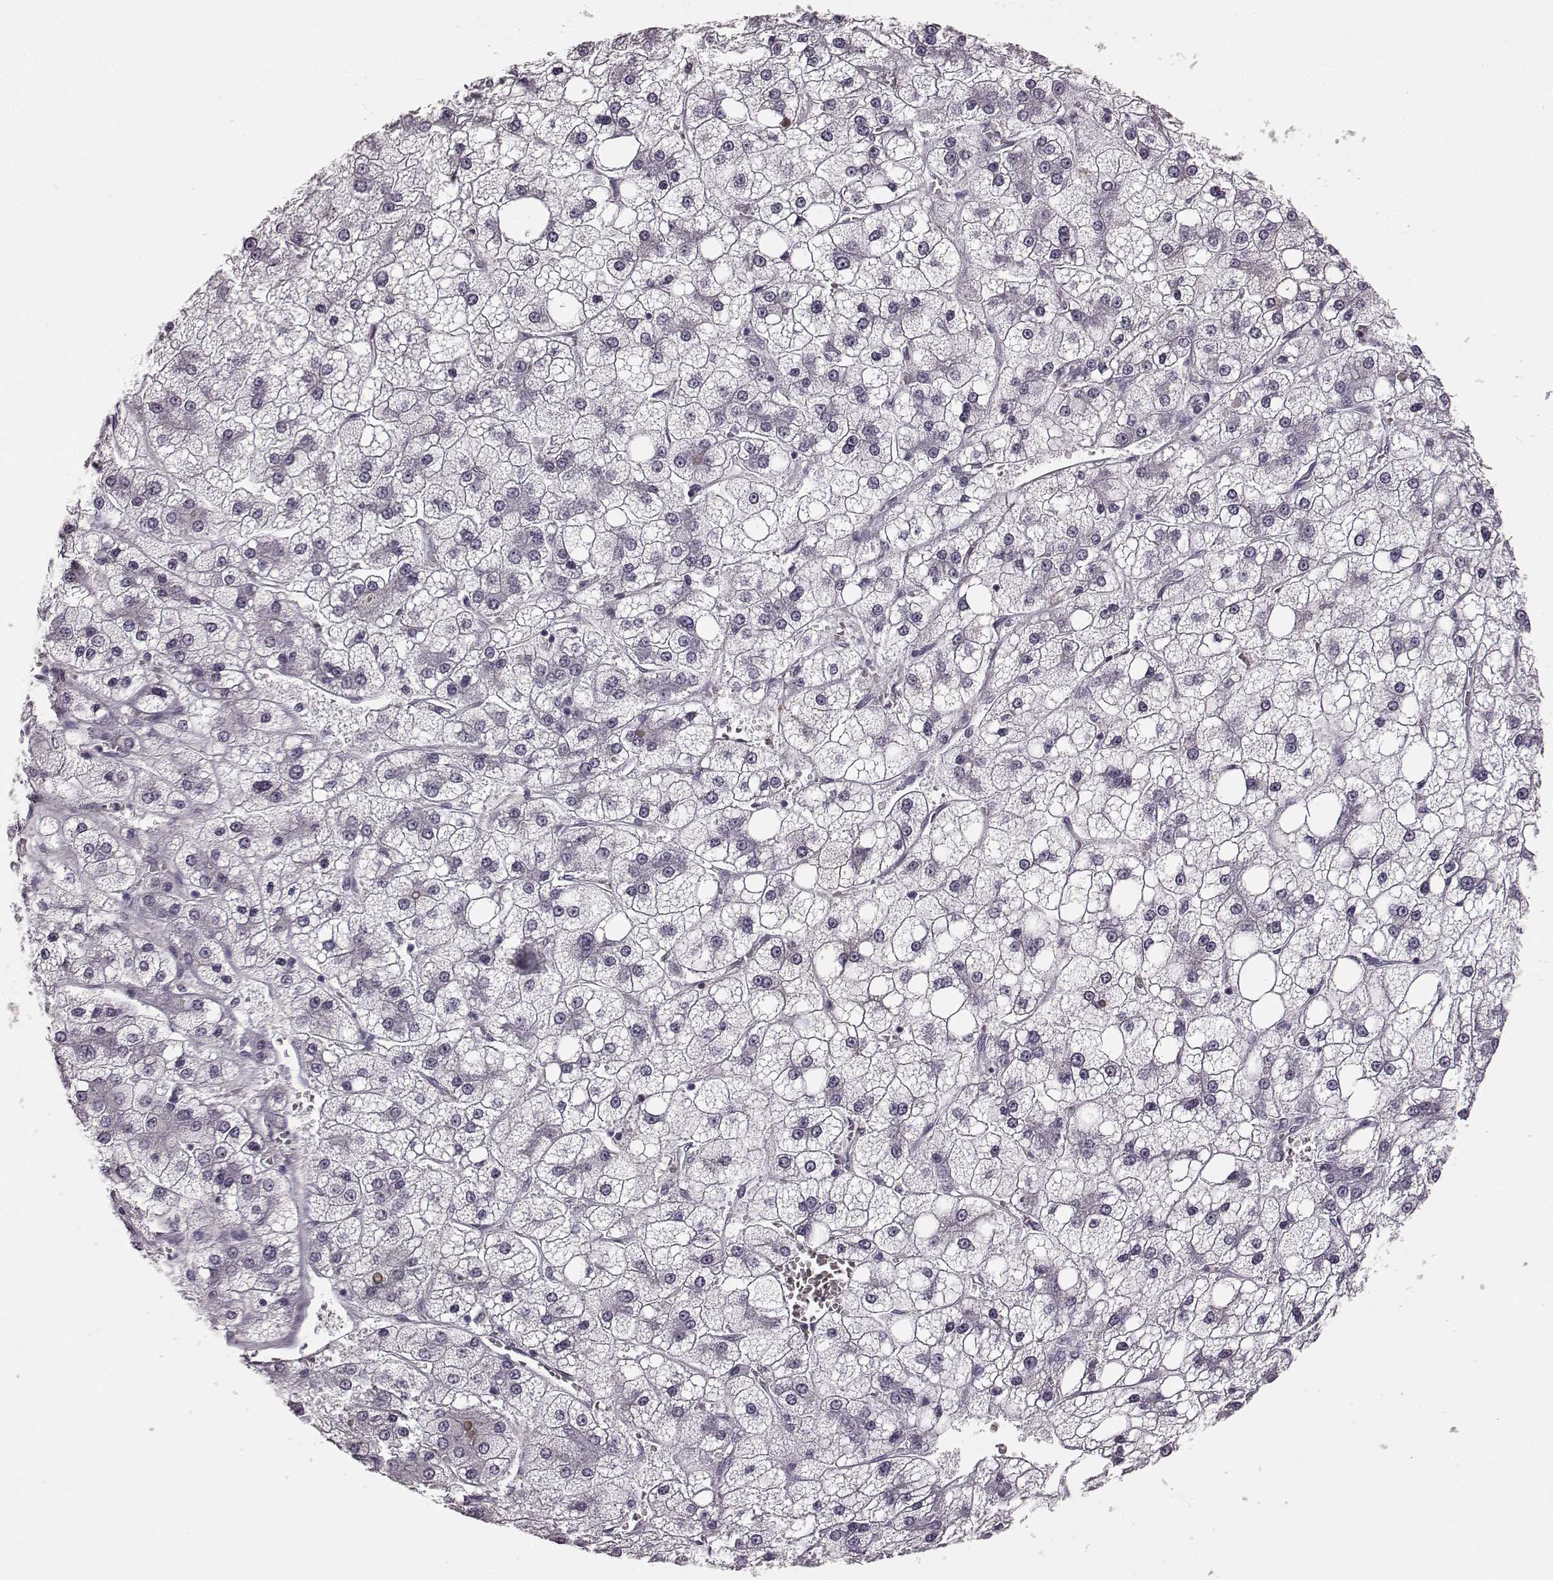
{"staining": {"intensity": "negative", "quantity": "none", "location": "none"}, "tissue": "liver cancer", "cell_type": "Tumor cells", "image_type": "cancer", "snomed": [{"axis": "morphology", "description": "Carcinoma, Hepatocellular, NOS"}, {"axis": "topography", "description": "Liver"}], "caption": "Tumor cells are negative for brown protein staining in hepatocellular carcinoma (liver).", "gene": "TMPRSS15", "patient": {"sex": "male", "age": 73}}